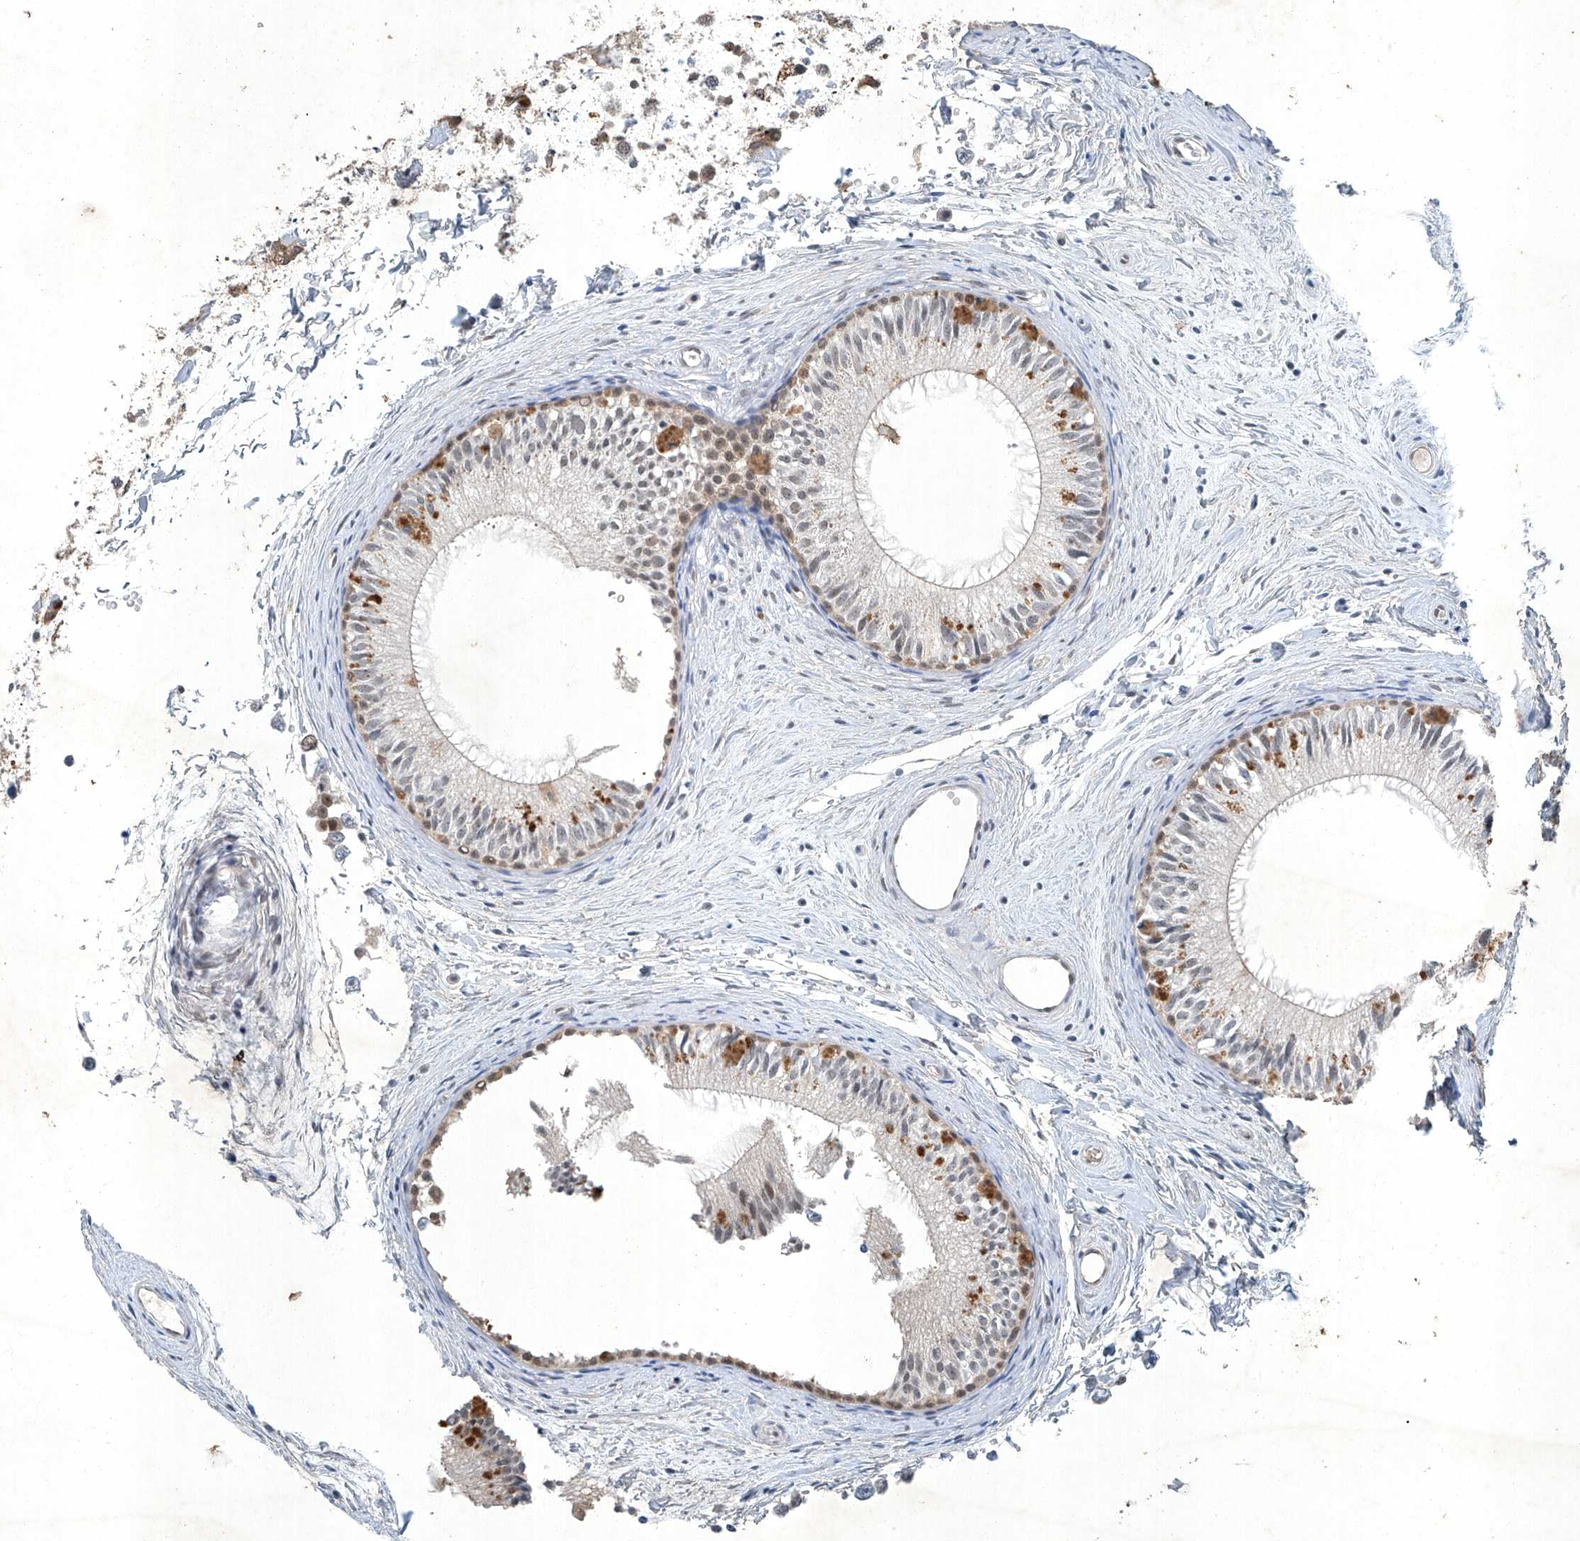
{"staining": {"intensity": "moderate", "quantity": "<25%", "location": "cytoplasmic/membranous"}, "tissue": "epididymis", "cell_type": "Glandular cells", "image_type": "normal", "snomed": [{"axis": "morphology", "description": "Normal tissue, NOS"}, {"axis": "topography", "description": "Epididymis"}], "caption": "A micrograph of human epididymis stained for a protein displays moderate cytoplasmic/membranous brown staining in glandular cells. Immunohistochemistry (ihc) stains the protein in brown and the nuclei are stained blue.", "gene": "TAF8", "patient": {"sex": "male", "age": 34}}